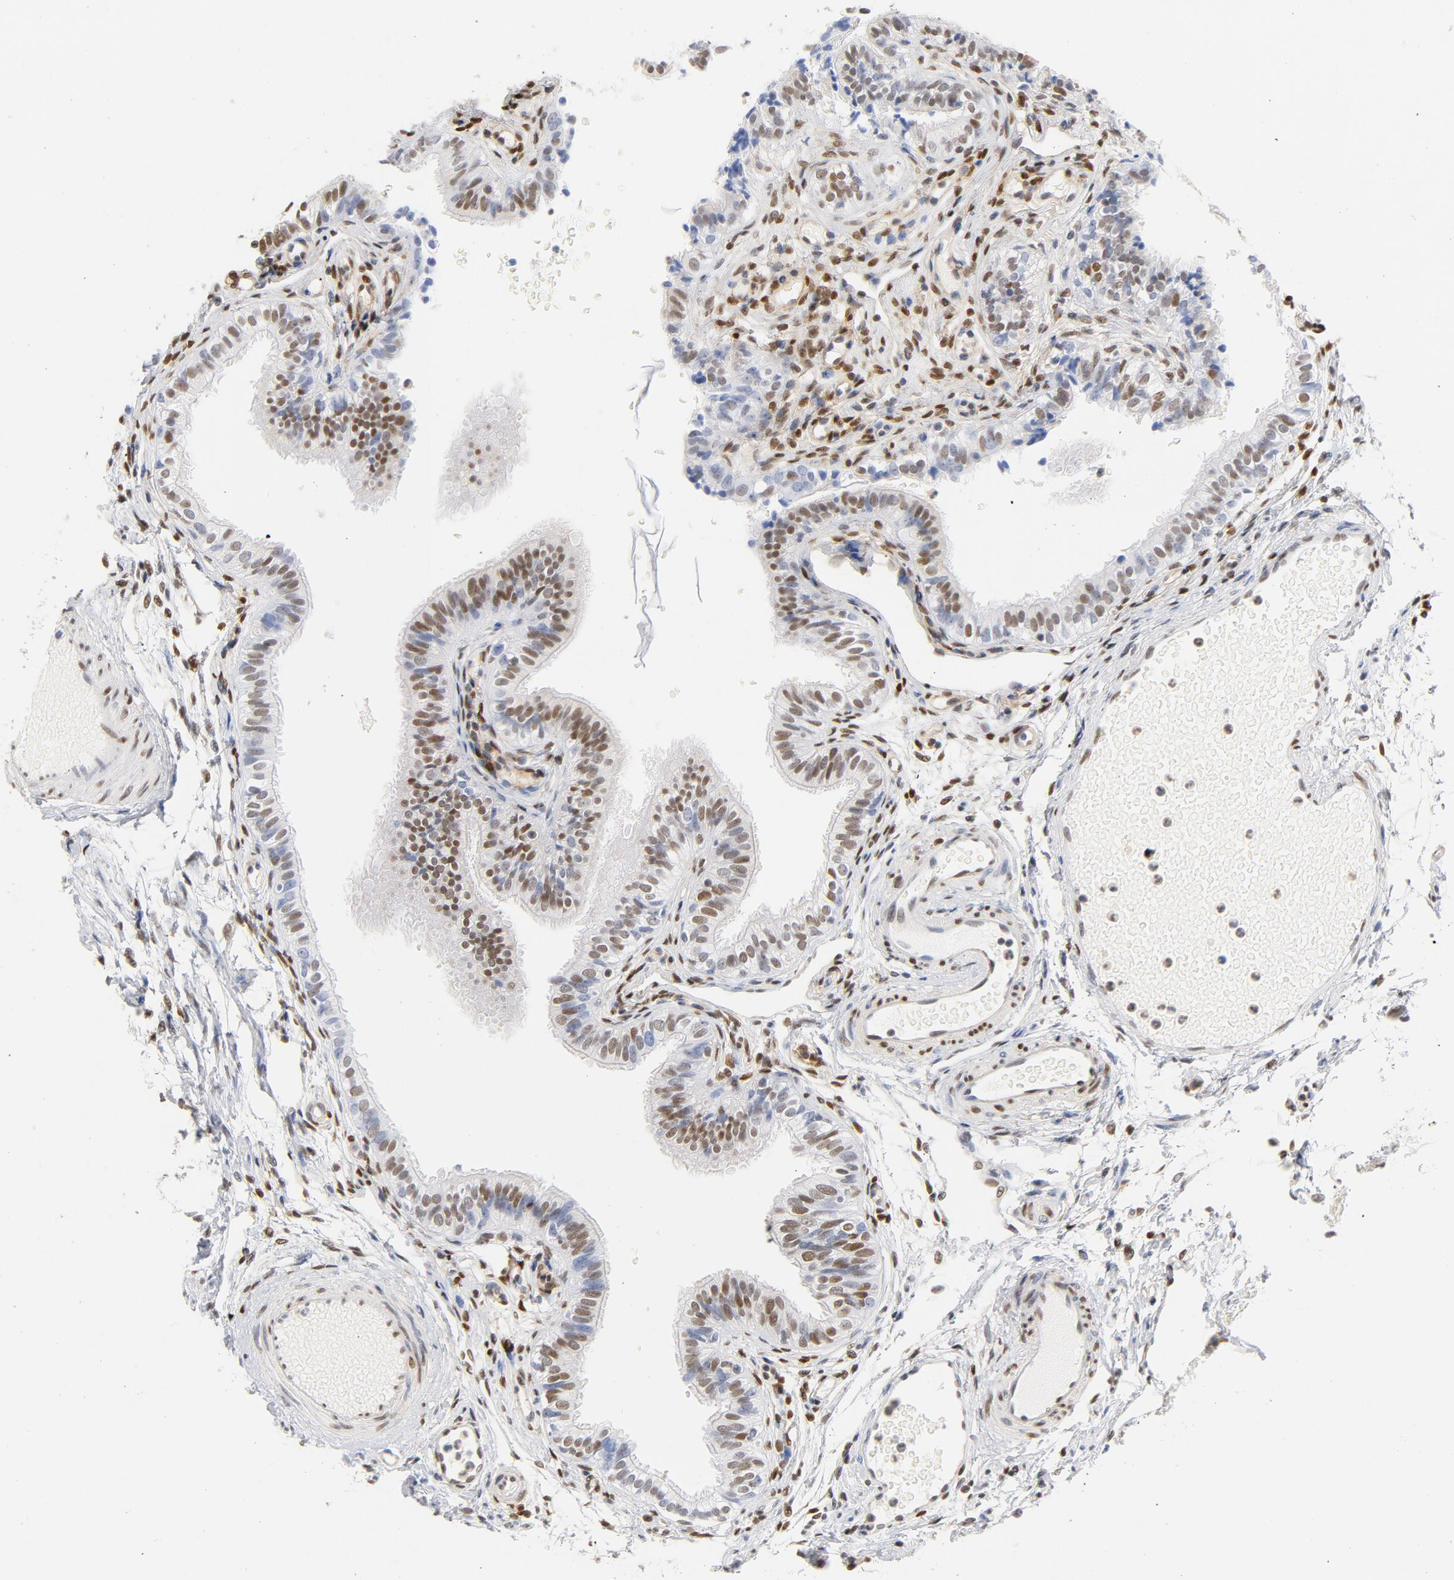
{"staining": {"intensity": "strong", "quantity": "25%-75%", "location": "nuclear"}, "tissue": "fallopian tube", "cell_type": "Glandular cells", "image_type": "normal", "snomed": [{"axis": "morphology", "description": "Normal tissue, NOS"}, {"axis": "morphology", "description": "Dermoid, NOS"}, {"axis": "topography", "description": "Fallopian tube"}], "caption": "Brown immunohistochemical staining in benign fallopian tube shows strong nuclear expression in about 25%-75% of glandular cells.", "gene": "CDKN1B", "patient": {"sex": "female", "age": 33}}